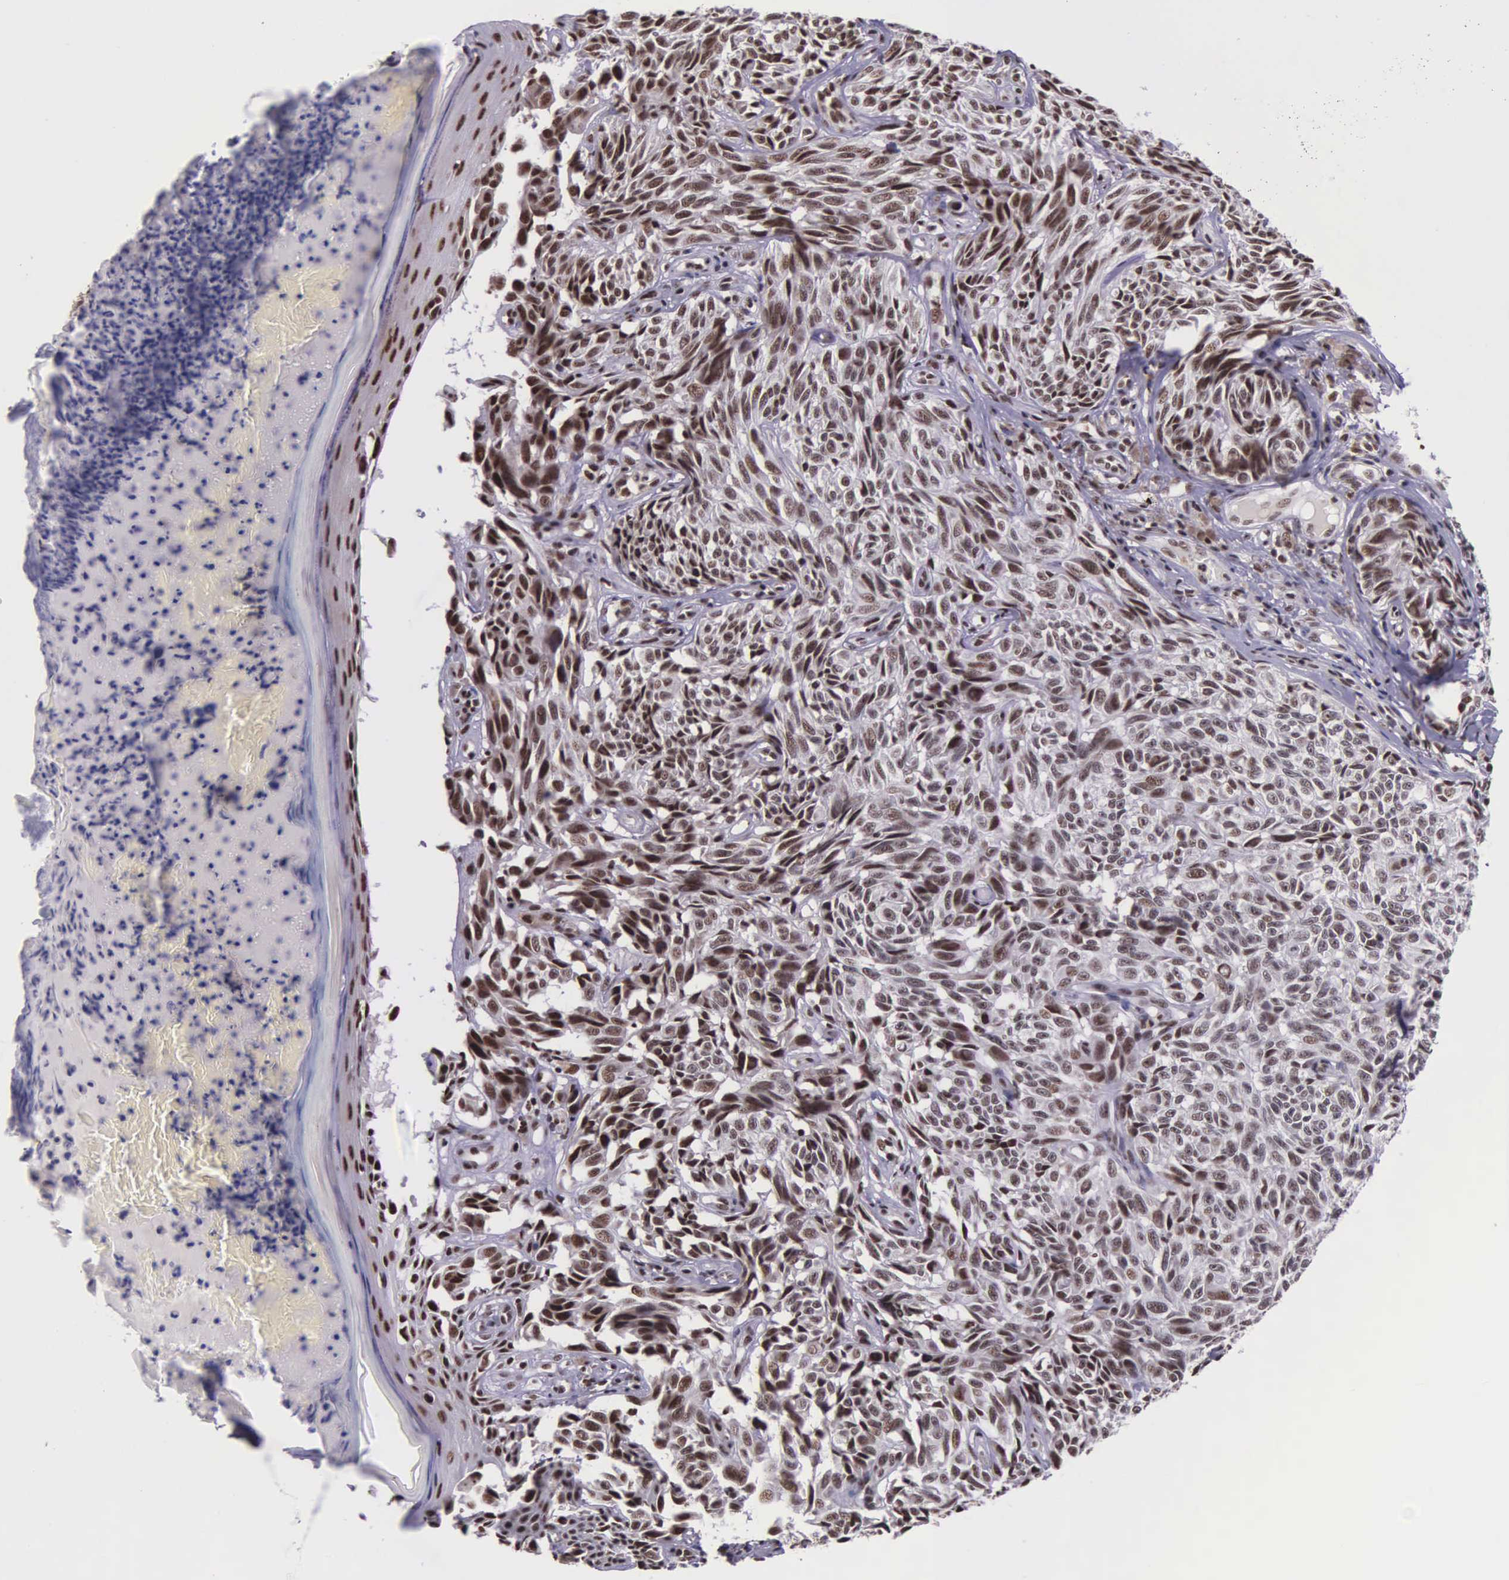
{"staining": {"intensity": "weak", "quantity": ">75%", "location": "nuclear"}, "tissue": "melanoma", "cell_type": "Tumor cells", "image_type": "cancer", "snomed": [{"axis": "morphology", "description": "Malignant melanoma, NOS"}, {"axis": "topography", "description": "Skin"}], "caption": "A brown stain highlights weak nuclear staining of a protein in human malignant melanoma tumor cells. Nuclei are stained in blue.", "gene": "FAM47A", "patient": {"sex": "male", "age": 67}}